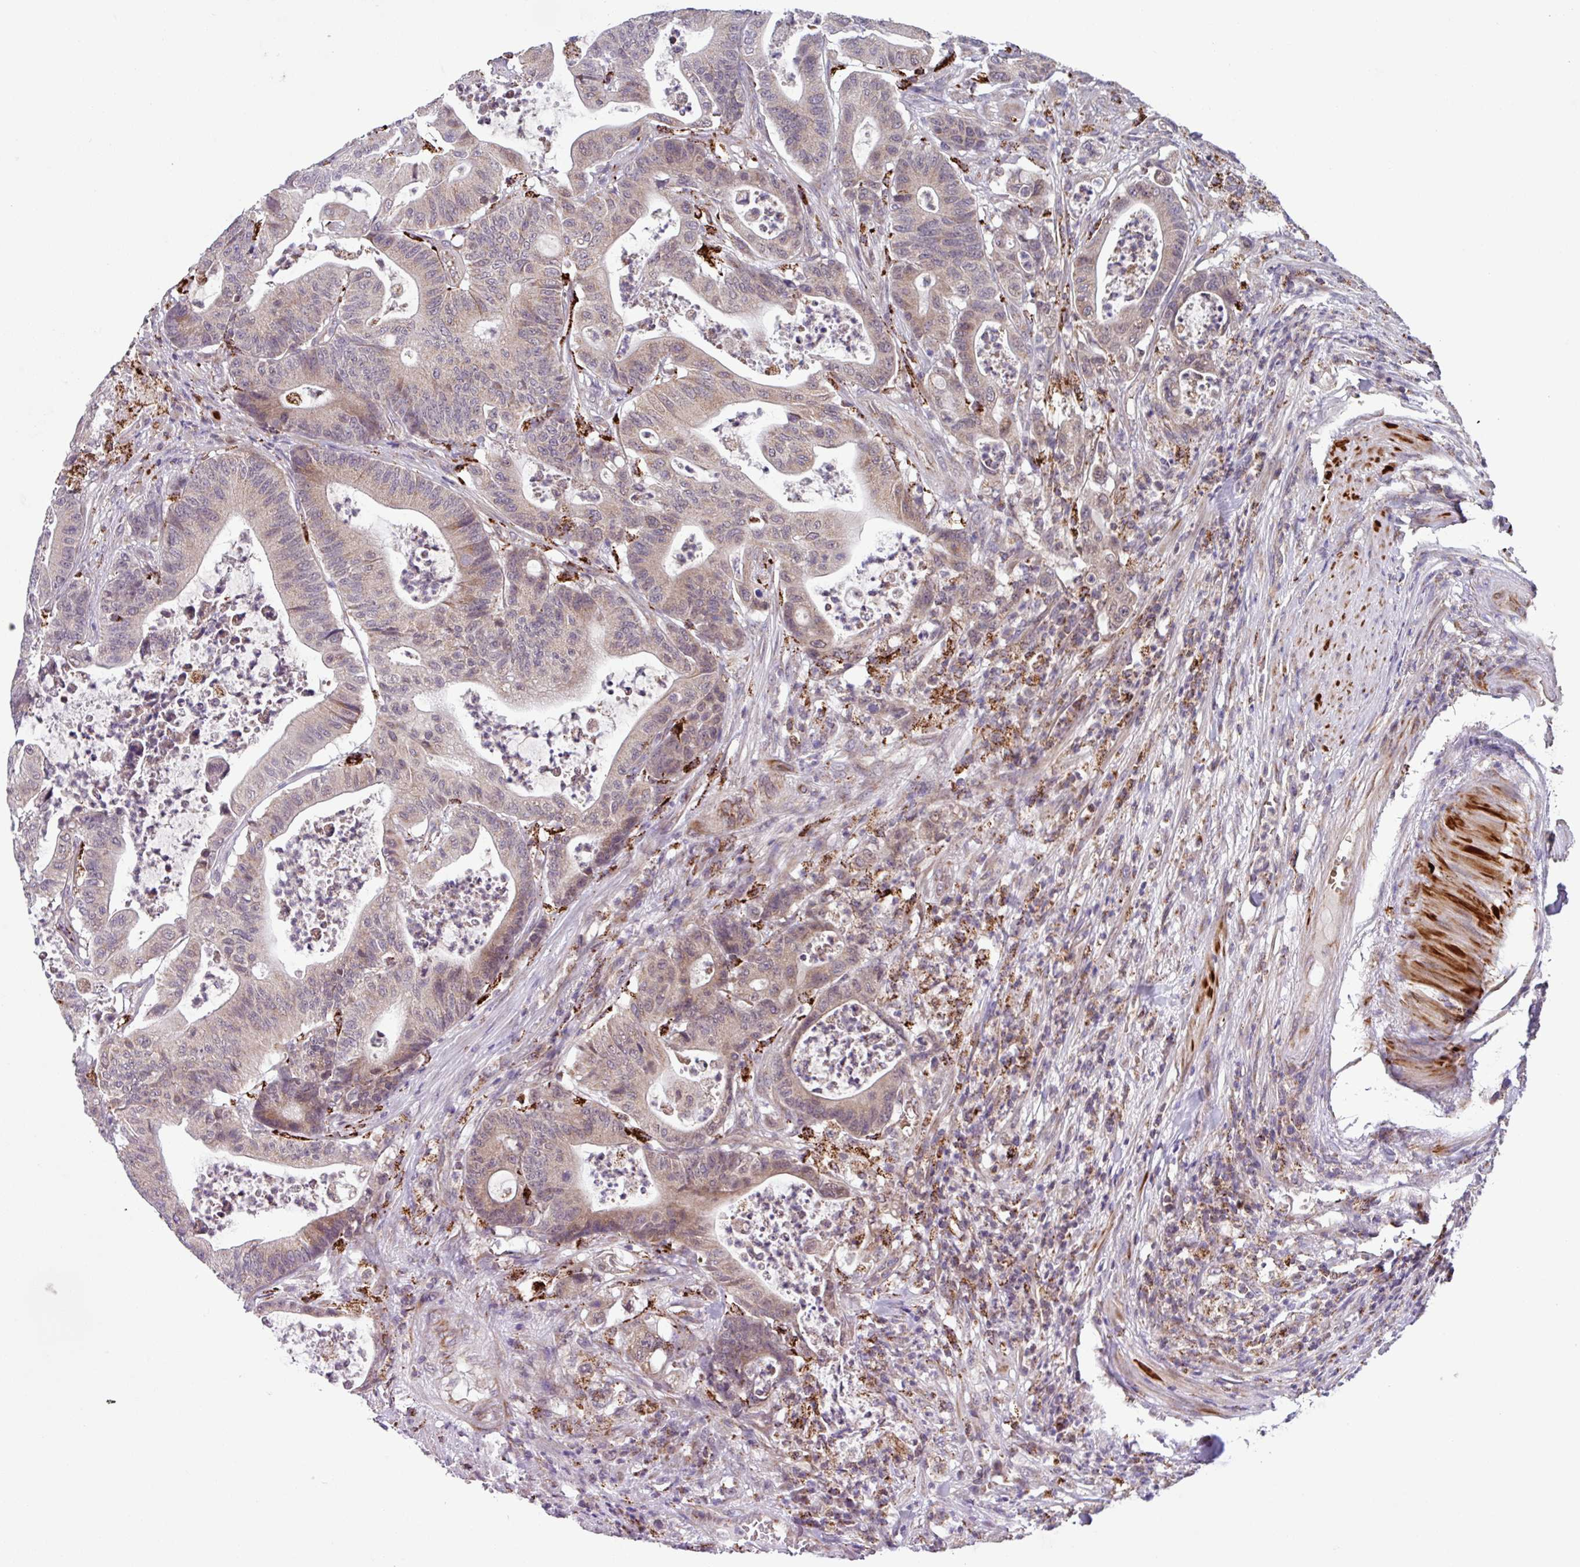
{"staining": {"intensity": "weak", "quantity": "<25%", "location": "cytoplasmic/membranous"}, "tissue": "colorectal cancer", "cell_type": "Tumor cells", "image_type": "cancer", "snomed": [{"axis": "morphology", "description": "Adenocarcinoma, NOS"}, {"axis": "topography", "description": "Colon"}], "caption": "Tumor cells show no significant staining in colorectal cancer.", "gene": "AKIRIN1", "patient": {"sex": "female", "age": 84}}